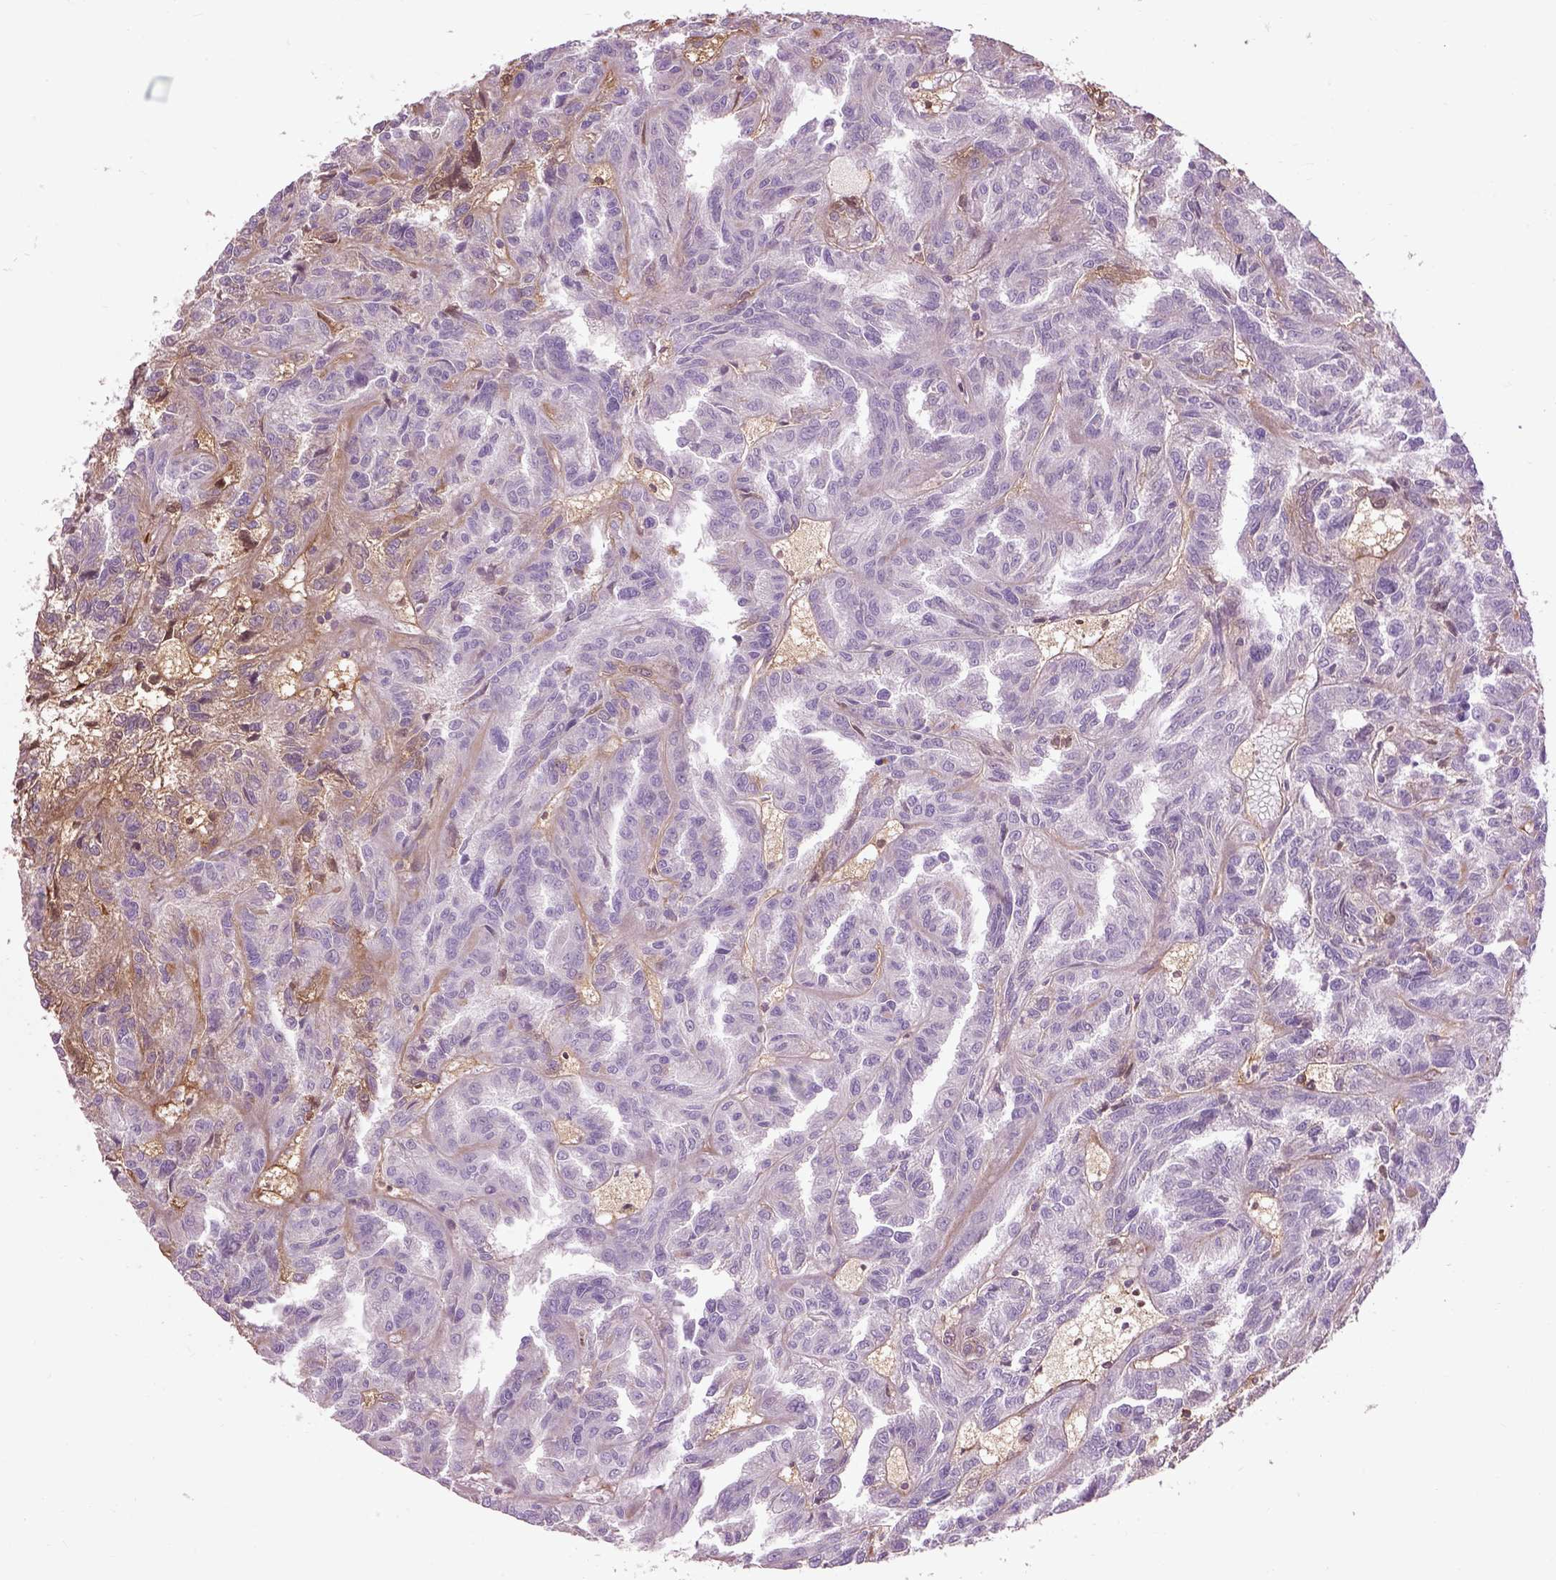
{"staining": {"intensity": "negative", "quantity": "none", "location": "none"}, "tissue": "renal cancer", "cell_type": "Tumor cells", "image_type": "cancer", "snomed": [{"axis": "morphology", "description": "Adenocarcinoma, NOS"}, {"axis": "topography", "description": "Kidney"}], "caption": "Tumor cells are negative for protein expression in human renal cancer (adenocarcinoma).", "gene": "EMILIN2", "patient": {"sex": "male", "age": 79}}